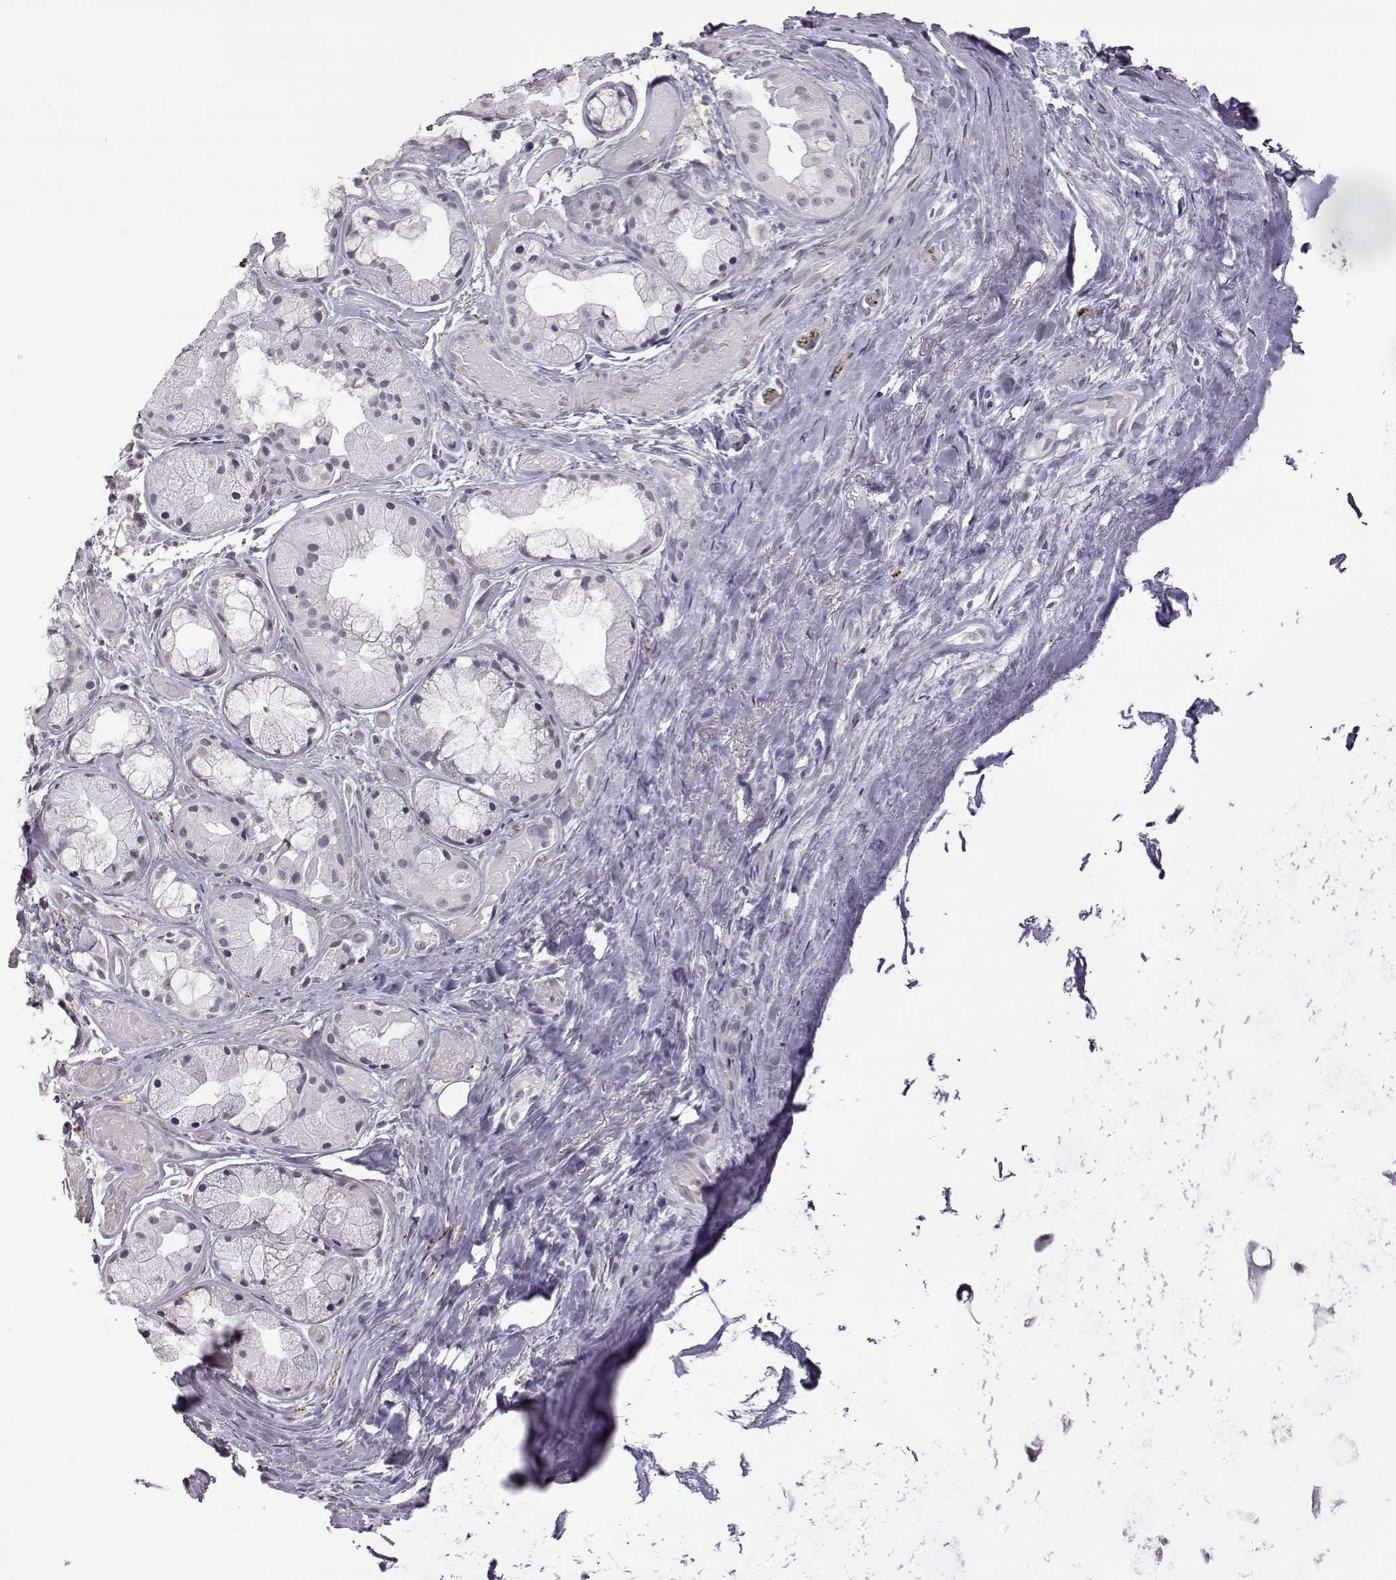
{"staining": {"intensity": "negative", "quantity": "none", "location": "none"}, "tissue": "soft tissue", "cell_type": "Fibroblasts", "image_type": "normal", "snomed": [{"axis": "morphology", "description": "Normal tissue, NOS"}, {"axis": "topography", "description": "Cartilage tissue"}], "caption": "DAB (3,3'-diaminobenzidine) immunohistochemical staining of normal human soft tissue exhibits no significant staining in fibroblasts. (DAB IHC visualized using brightfield microscopy, high magnification).", "gene": "VGF", "patient": {"sex": "male", "age": 62}}